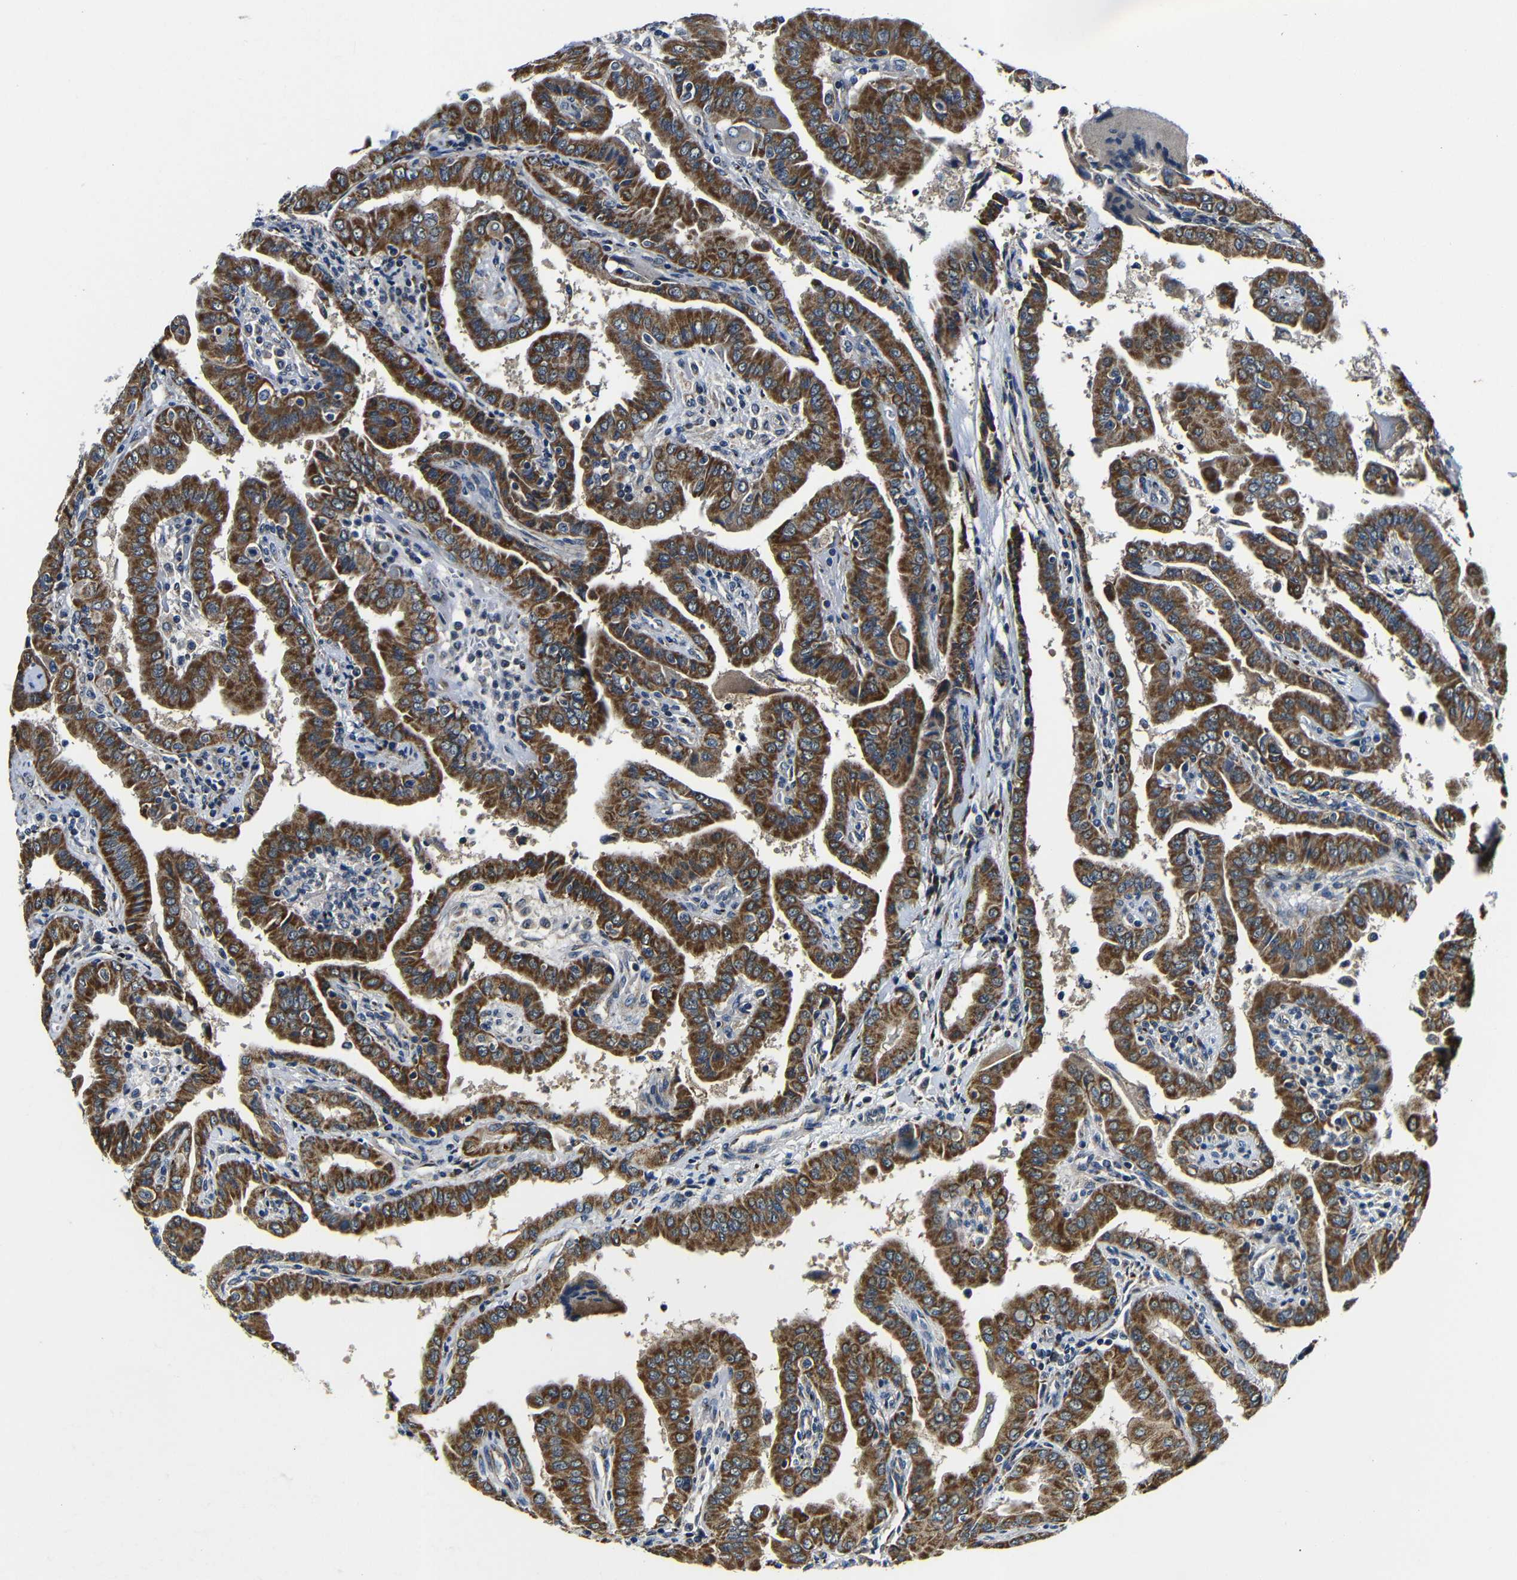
{"staining": {"intensity": "strong", "quantity": ">75%", "location": "cytoplasmic/membranous"}, "tissue": "thyroid cancer", "cell_type": "Tumor cells", "image_type": "cancer", "snomed": [{"axis": "morphology", "description": "Papillary adenocarcinoma, NOS"}, {"axis": "topography", "description": "Thyroid gland"}], "caption": "This is a histology image of IHC staining of papillary adenocarcinoma (thyroid), which shows strong expression in the cytoplasmic/membranous of tumor cells.", "gene": "FKBP14", "patient": {"sex": "male", "age": 33}}